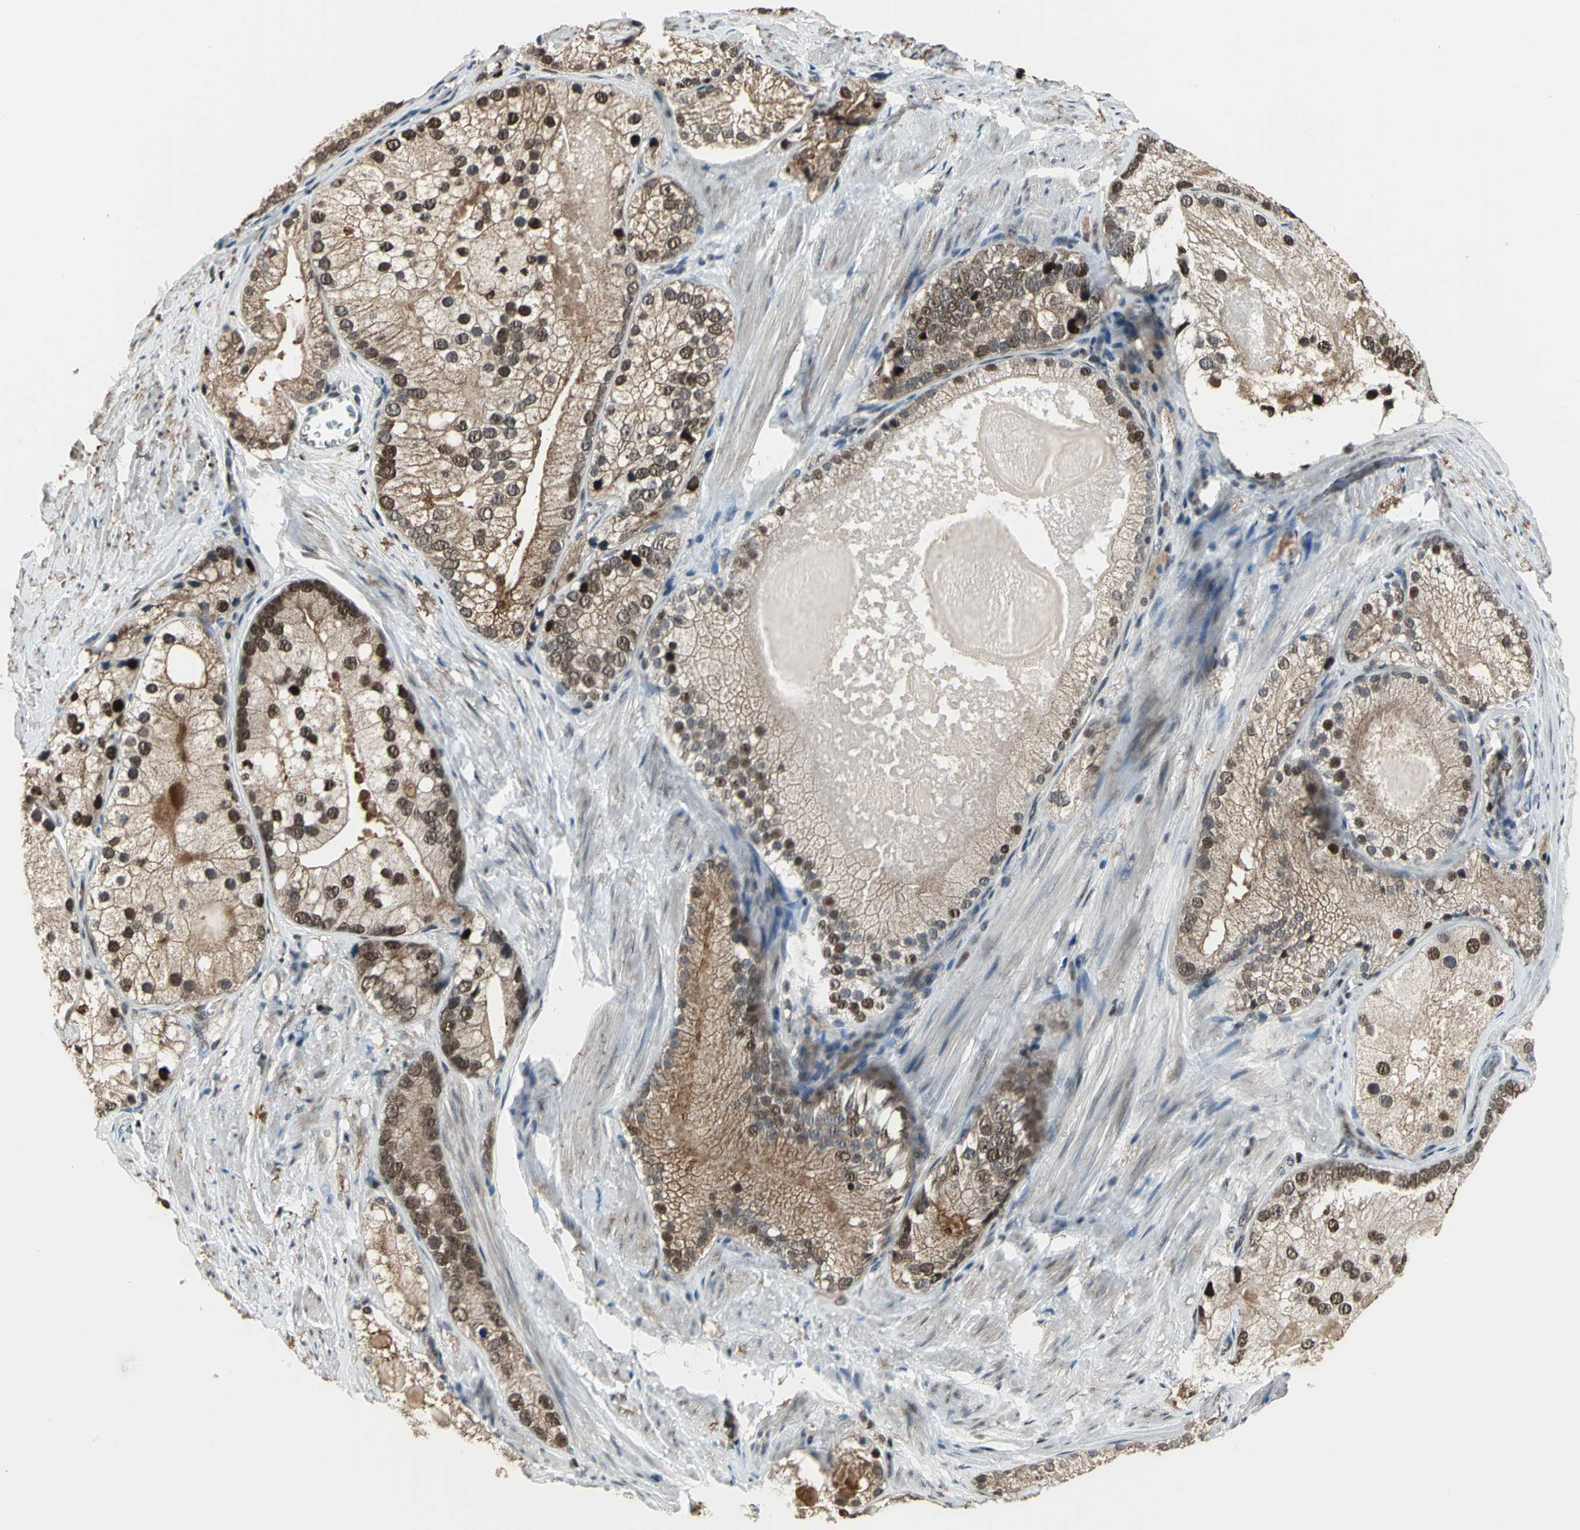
{"staining": {"intensity": "moderate", "quantity": "25%-75%", "location": "nuclear"}, "tissue": "prostate cancer", "cell_type": "Tumor cells", "image_type": "cancer", "snomed": [{"axis": "morphology", "description": "Adenocarcinoma, Low grade"}, {"axis": "topography", "description": "Prostate"}], "caption": "A histopathology image of adenocarcinoma (low-grade) (prostate) stained for a protein reveals moderate nuclear brown staining in tumor cells.", "gene": "MIS18BP1", "patient": {"sex": "male", "age": 69}}